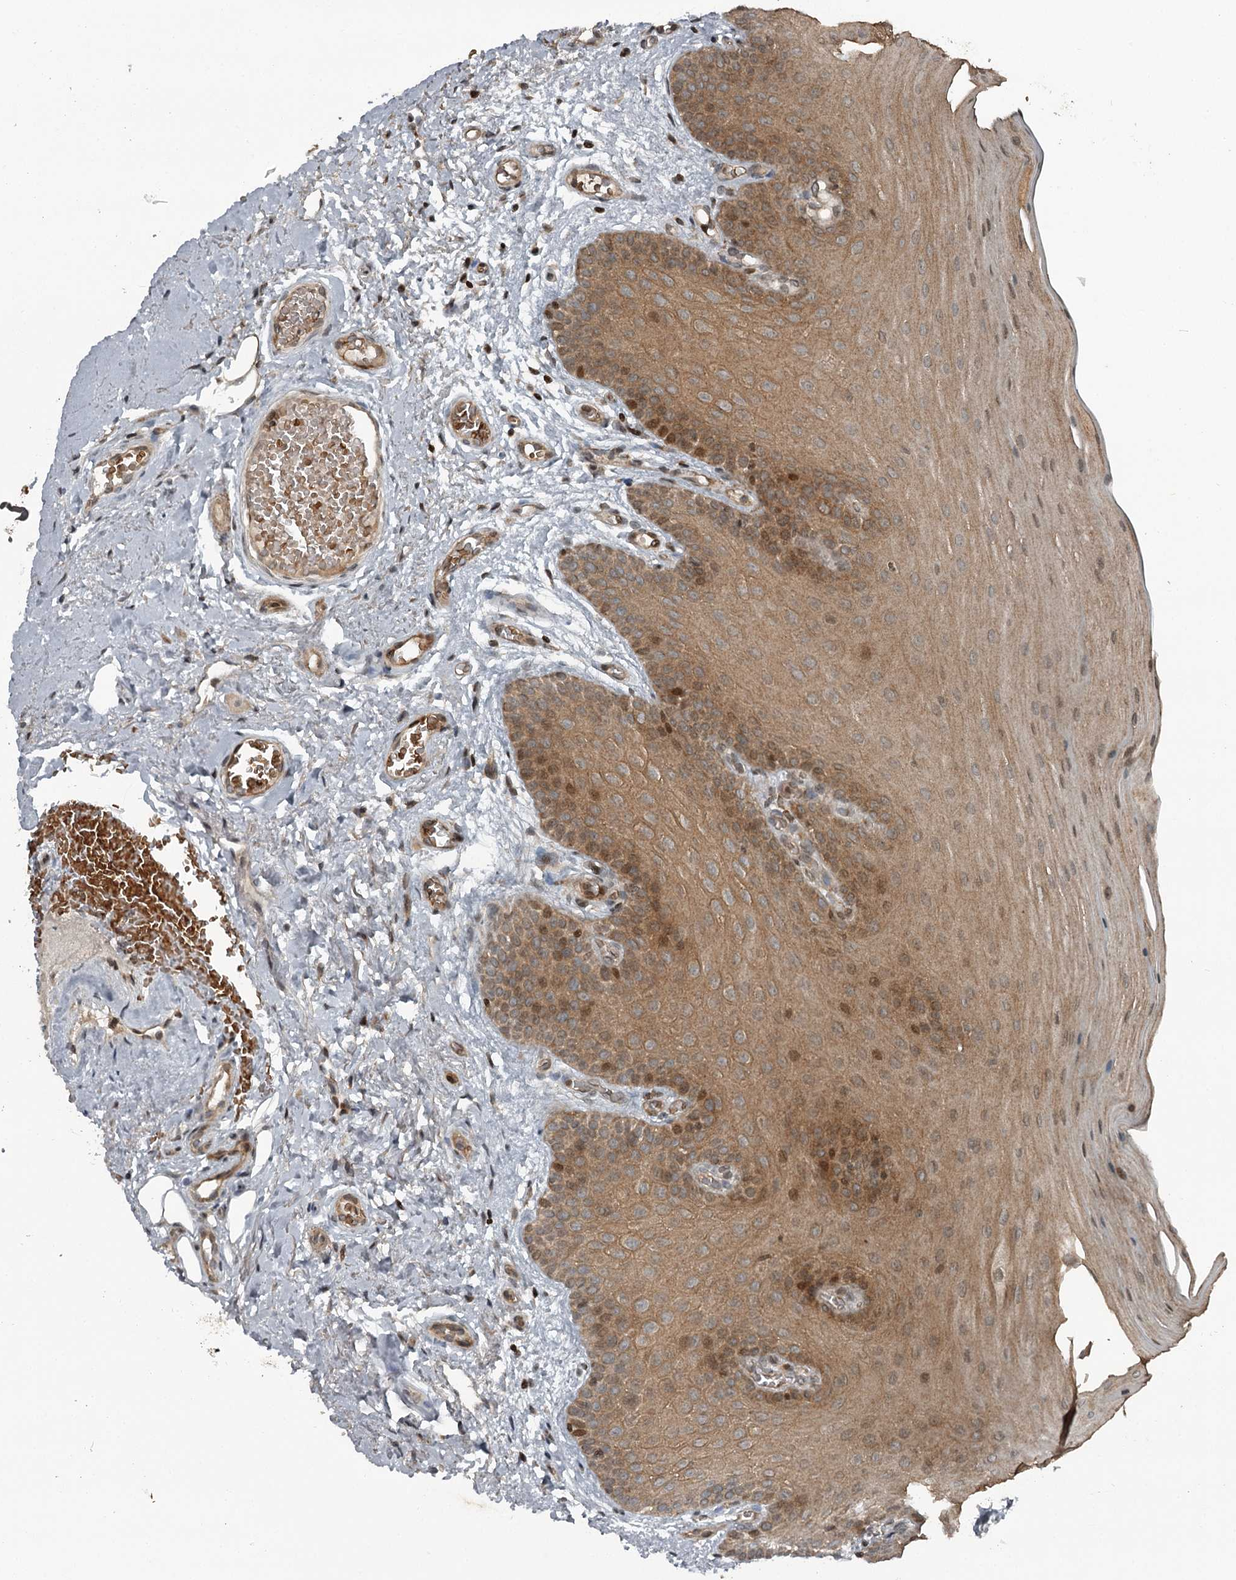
{"staining": {"intensity": "moderate", "quantity": ">75%", "location": "cytoplasmic/membranous"}, "tissue": "oral mucosa", "cell_type": "Squamous epithelial cells", "image_type": "normal", "snomed": [{"axis": "morphology", "description": "Normal tissue, NOS"}, {"axis": "topography", "description": "Oral tissue"}], "caption": "Protein expression analysis of unremarkable oral mucosa shows moderate cytoplasmic/membranous expression in approximately >75% of squamous epithelial cells. The staining was performed using DAB (3,3'-diaminobenzidine), with brown indicating positive protein expression. Nuclei are stained blue with hematoxylin.", "gene": "RASSF8", "patient": {"sex": "male", "age": 68}}